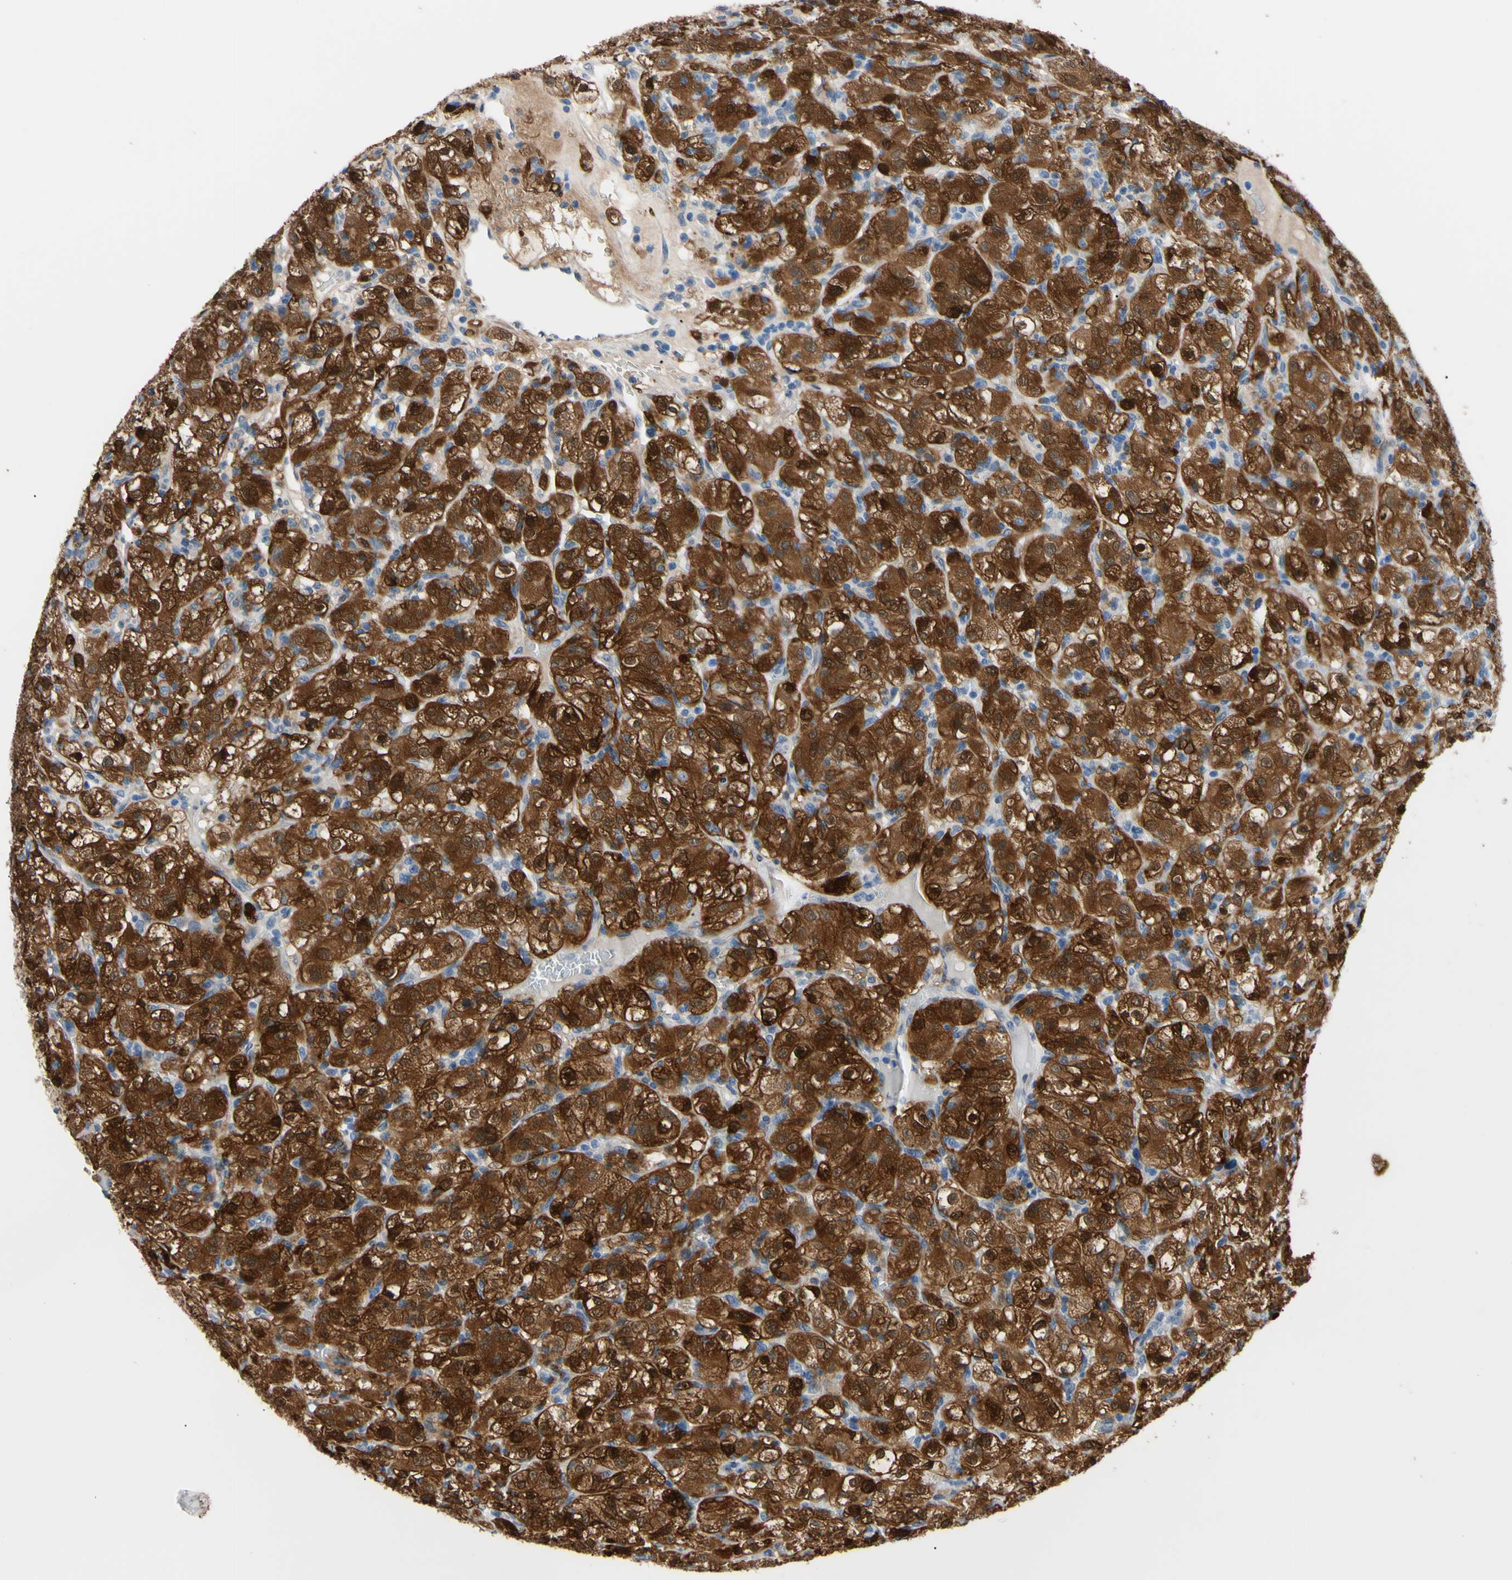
{"staining": {"intensity": "strong", "quantity": ">75%", "location": "cytoplasmic/membranous,nuclear"}, "tissue": "renal cancer", "cell_type": "Tumor cells", "image_type": "cancer", "snomed": [{"axis": "morphology", "description": "Normal tissue, NOS"}, {"axis": "morphology", "description": "Adenocarcinoma, NOS"}, {"axis": "topography", "description": "Kidney"}], "caption": "Renal adenocarcinoma tissue reveals strong cytoplasmic/membranous and nuclear positivity in approximately >75% of tumor cells, visualized by immunohistochemistry. (DAB (3,3'-diaminobenzidine) = brown stain, brightfield microscopy at high magnification).", "gene": "NOL3", "patient": {"sex": "female", "age": 72}}